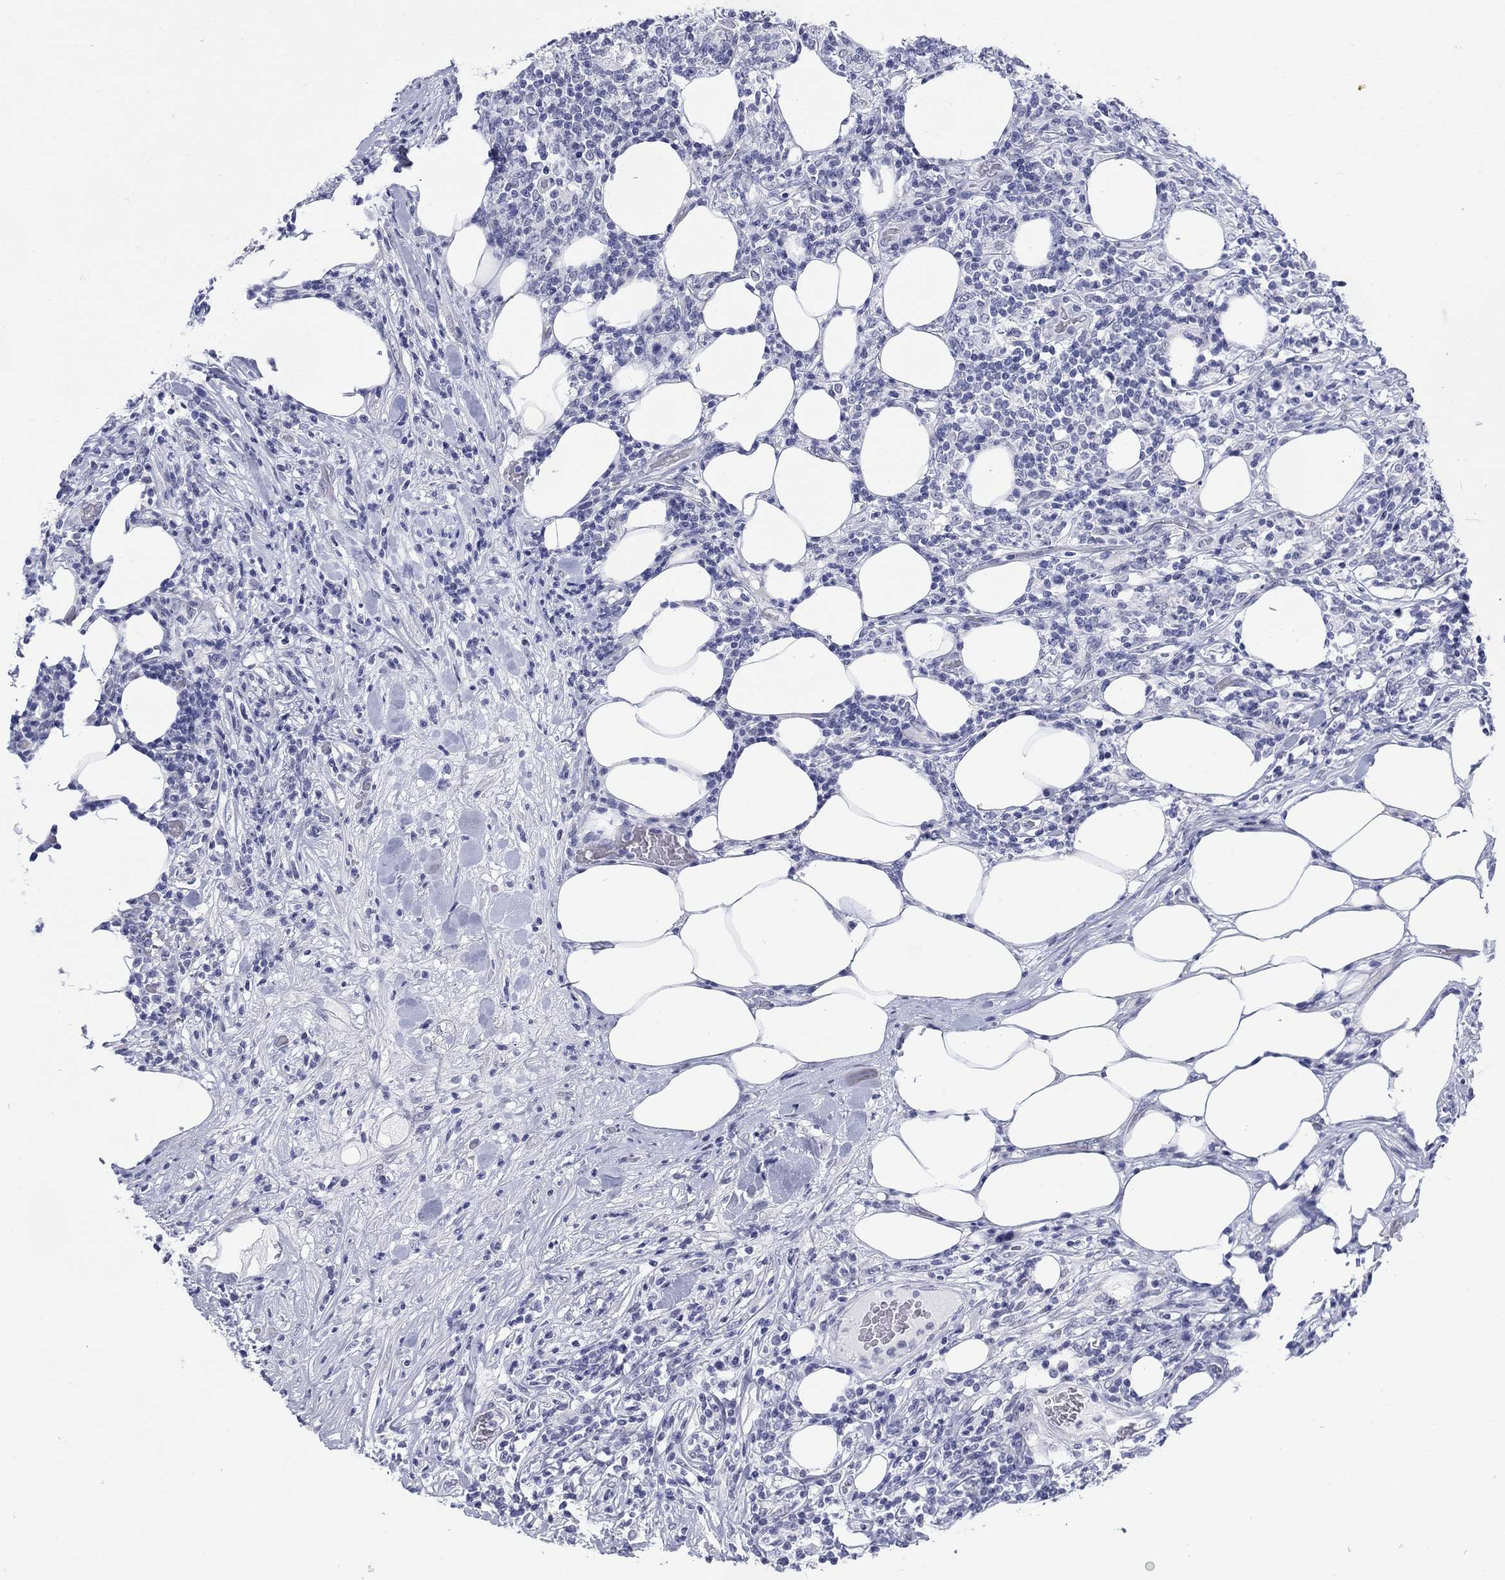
{"staining": {"intensity": "negative", "quantity": "none", "location": "none"}, "tissue": "lymphoma", "cell_type": "Tumor cells", "image_type": "cancer", "snomed": [{"axis": "morphology", "description": "Malignant lymphoma, non-Hodgkin's type, High grade"}, {"axis": "topography", "description": "Lymph node"}], "caption": "Protein analysis of malignant lymphoma, non-Hodgkin's type (high-grade) exhibits no significant staining in tumor cells.", "gene": "ECEL1", "patient": {"sex": "female", "age": 84}}